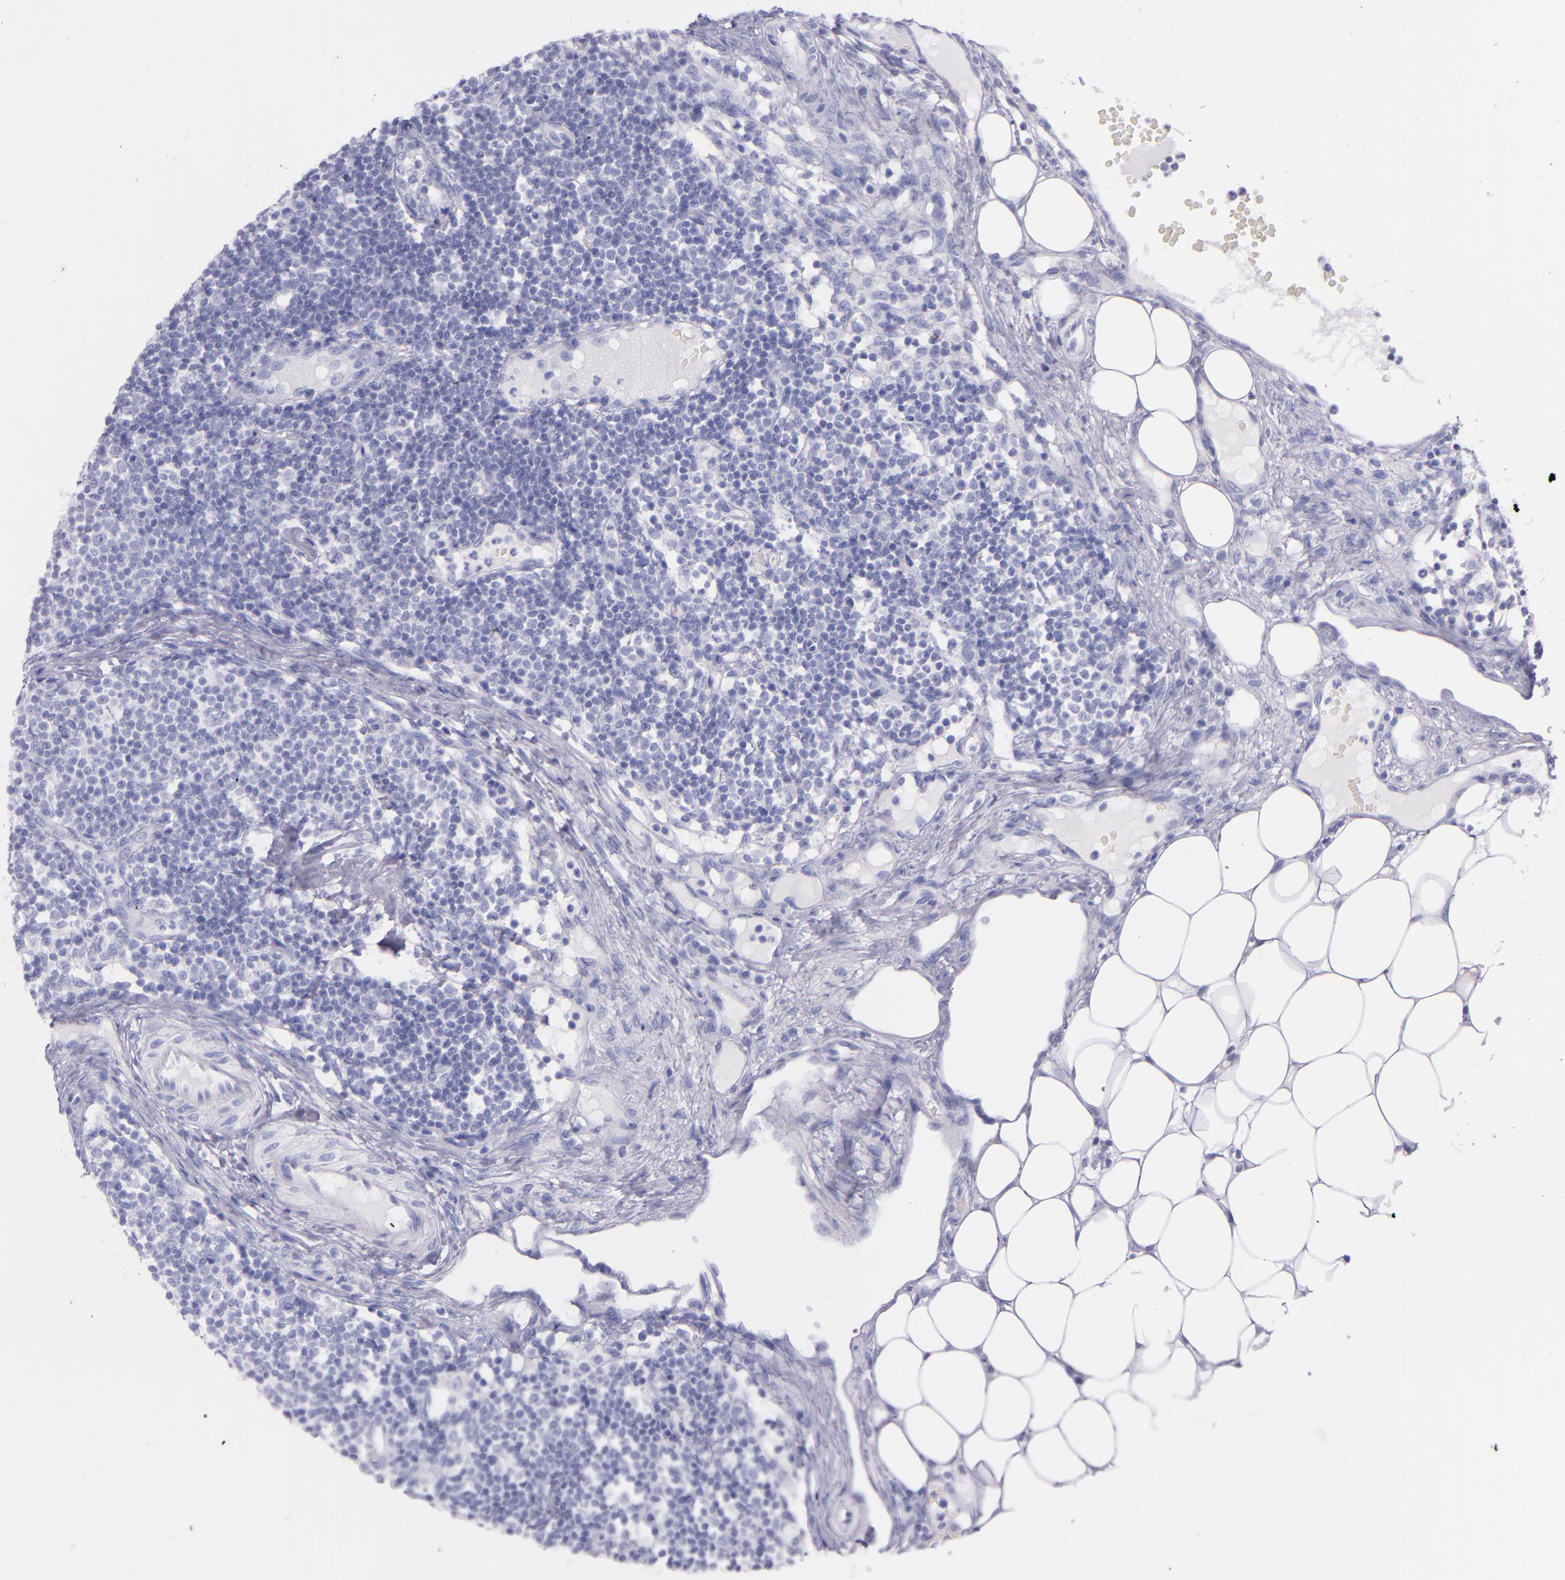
{"staining": {"intensity": "negative", "quantity": "none", "location": "none"}, "tissue": "lymph node", "cell_type": "Germinal center cells", "image_type": "normal", "snomed": [{"axis": "morphology", "description": "Normal tissue, NOS"}, {"axis": "topography", "description": "Lymph node"}], "caption": "A high-resolution histopathology image shows immunohistochemistry (IHC) staining of normal lymph node, which shows no significant staining in germinal center cells.", "gene": "SFTPA2", "patient": {"sex": "female", "age": 42}}